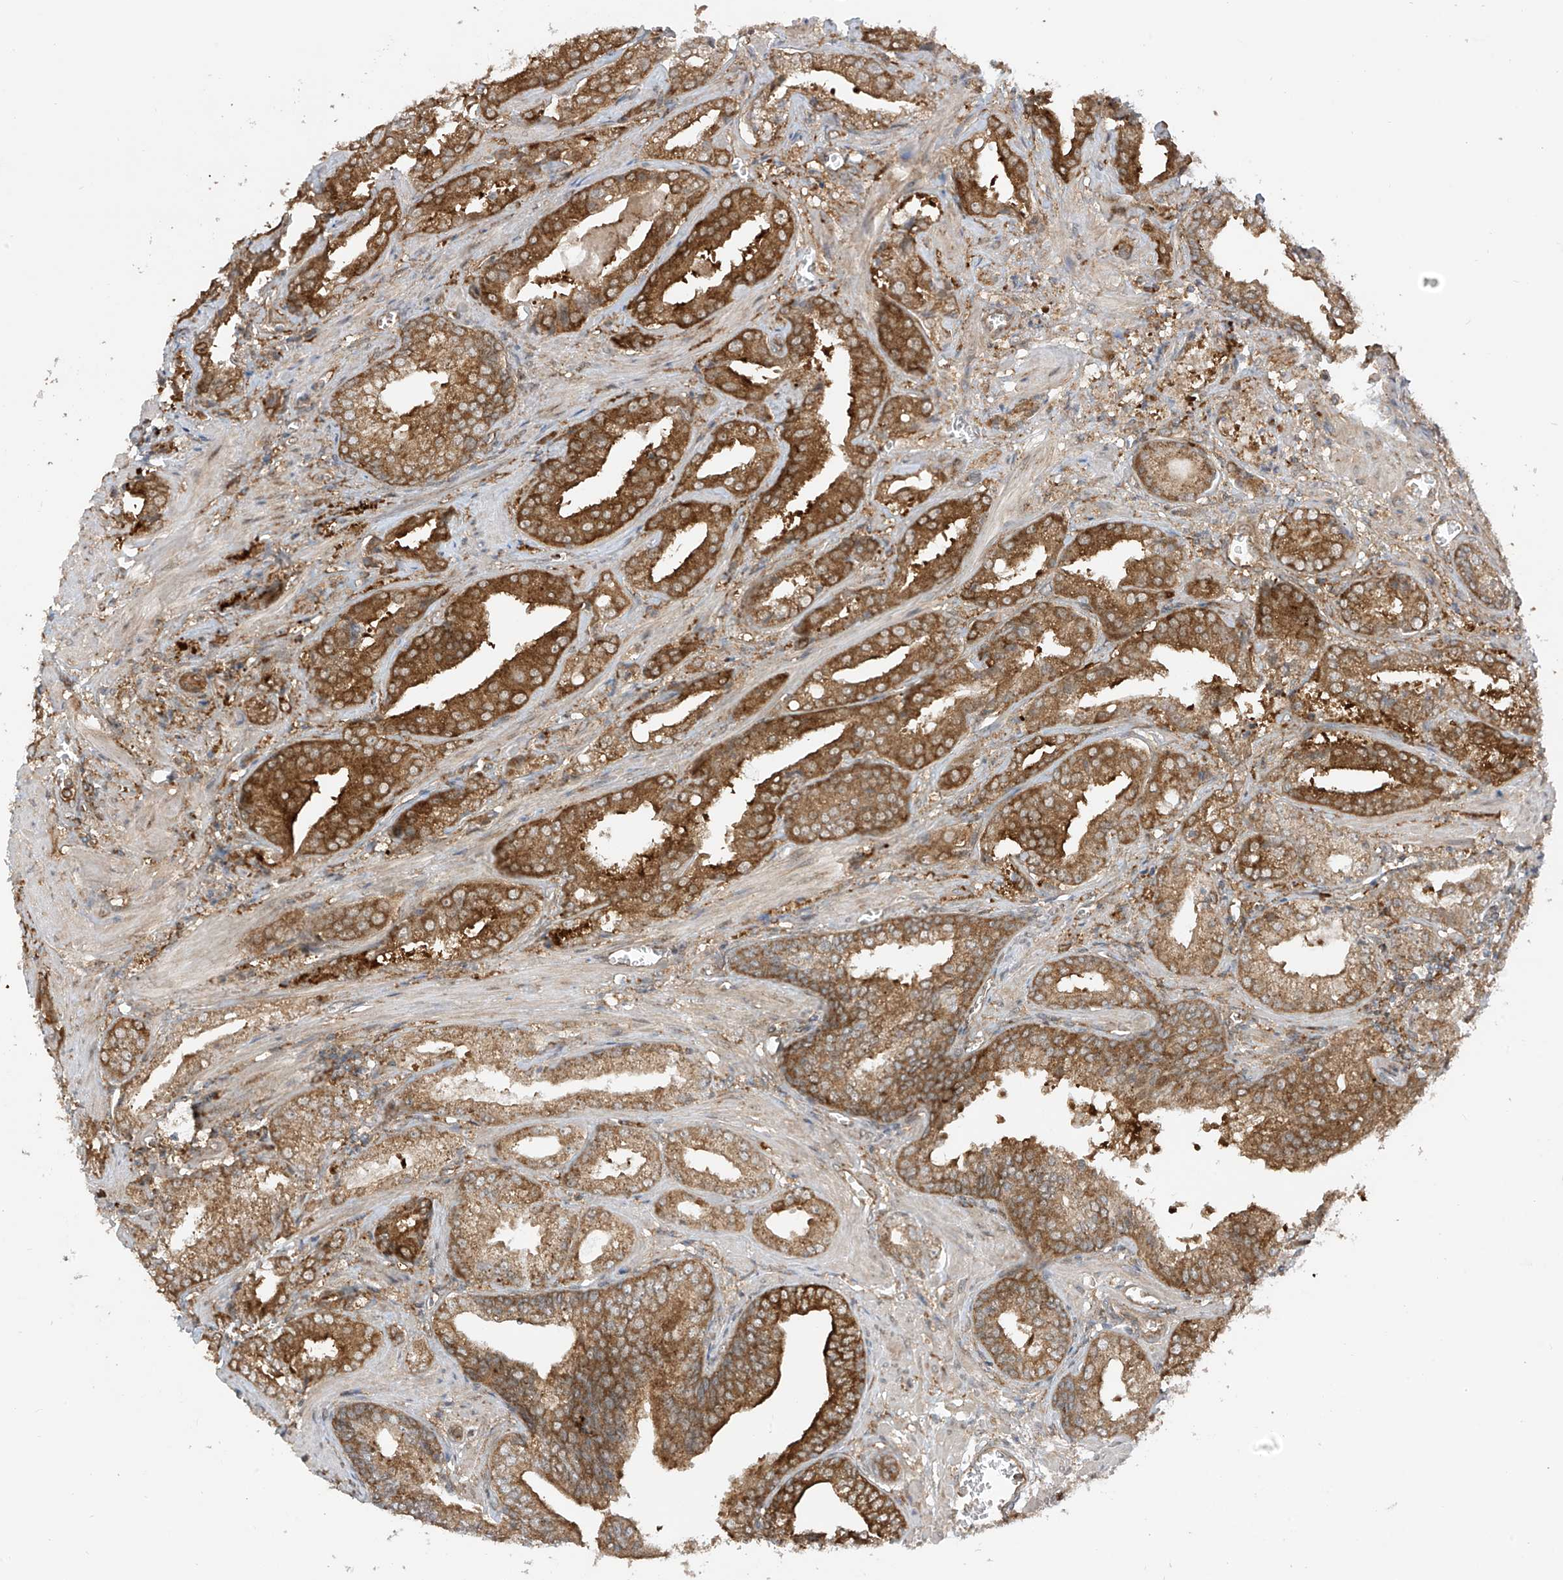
{"staining": {"intensity": "moderate", "quantity": ">75%", "location": "cytoplasmic/membranous"}, "tissue": "prostate cancer", "cell_type": "Tumor cells", "image_type": "cancer", "snomed": [{"axis": "morphology", "description": "Adenocarcinoma, Low grade"}, {"axis": "topography", "description": "Prostate"}], "caption": "Prostate low-grade adenocarcinoma stained for a protein (brown) shows moderate cytoplasmic/membranous positive positivity in approximately >75% of tumor cells.", "gene": "REPS1", "patient": {"sex": "male", "age": 67}}